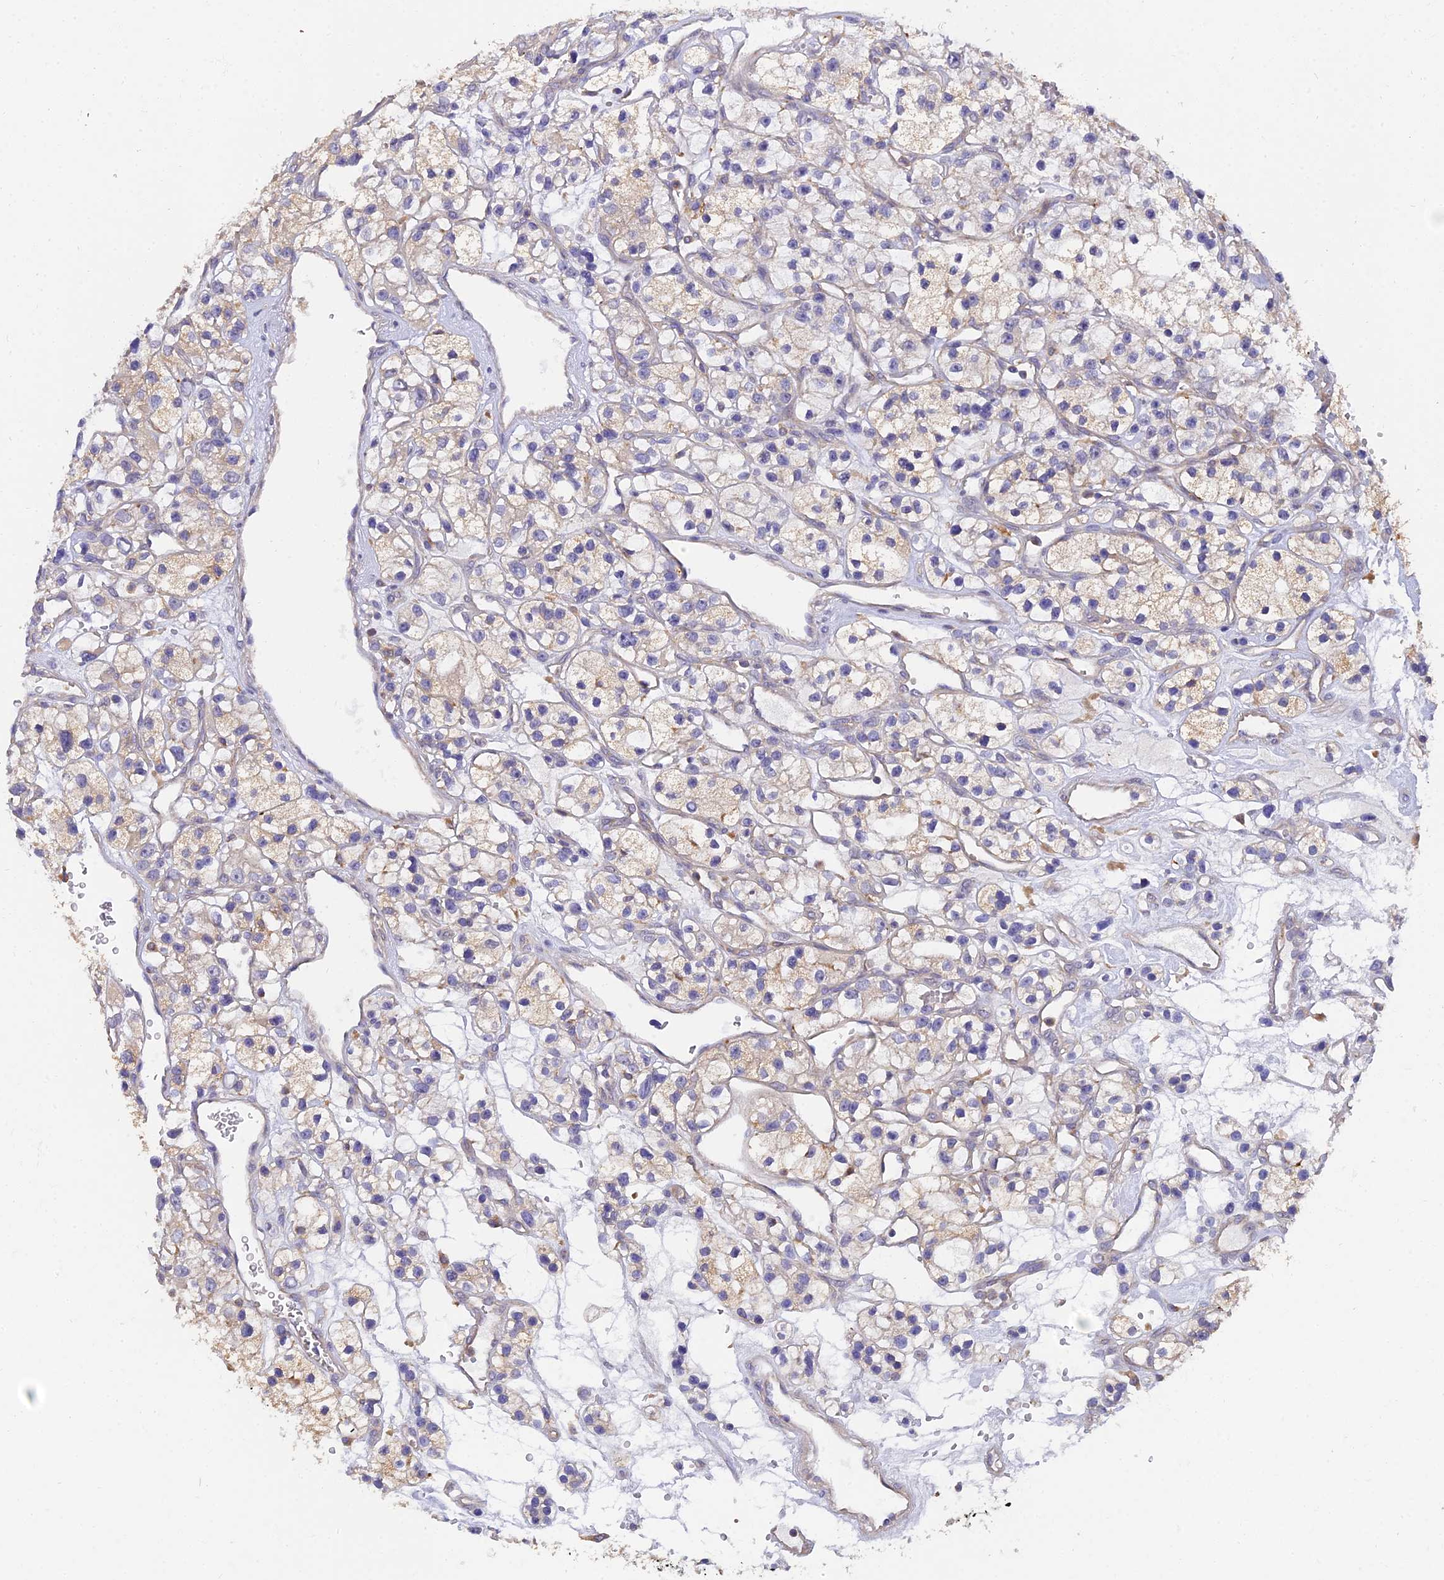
{"staining": {"intensity": "weak", "quantity": "25%-75%", "location": "cytoplasmic/membranous"}, "tissue": "renal cancer", "cell_type": "Tumor cells", "image_type": "cancer", "snomed": [{"axis": "morphology", "description": "Adenocarcinoma, NOS"}, {"axis": "topography", "description": "Kidney"}], "caption": "Renal cancer tissue shows weak cytoplasmic/membranous positivity in about 25%-75% of tumor cells, visualized by immunohistochemistry.", "gene": "ARL8B", "patient": {"sex": "female", "age": 57}}